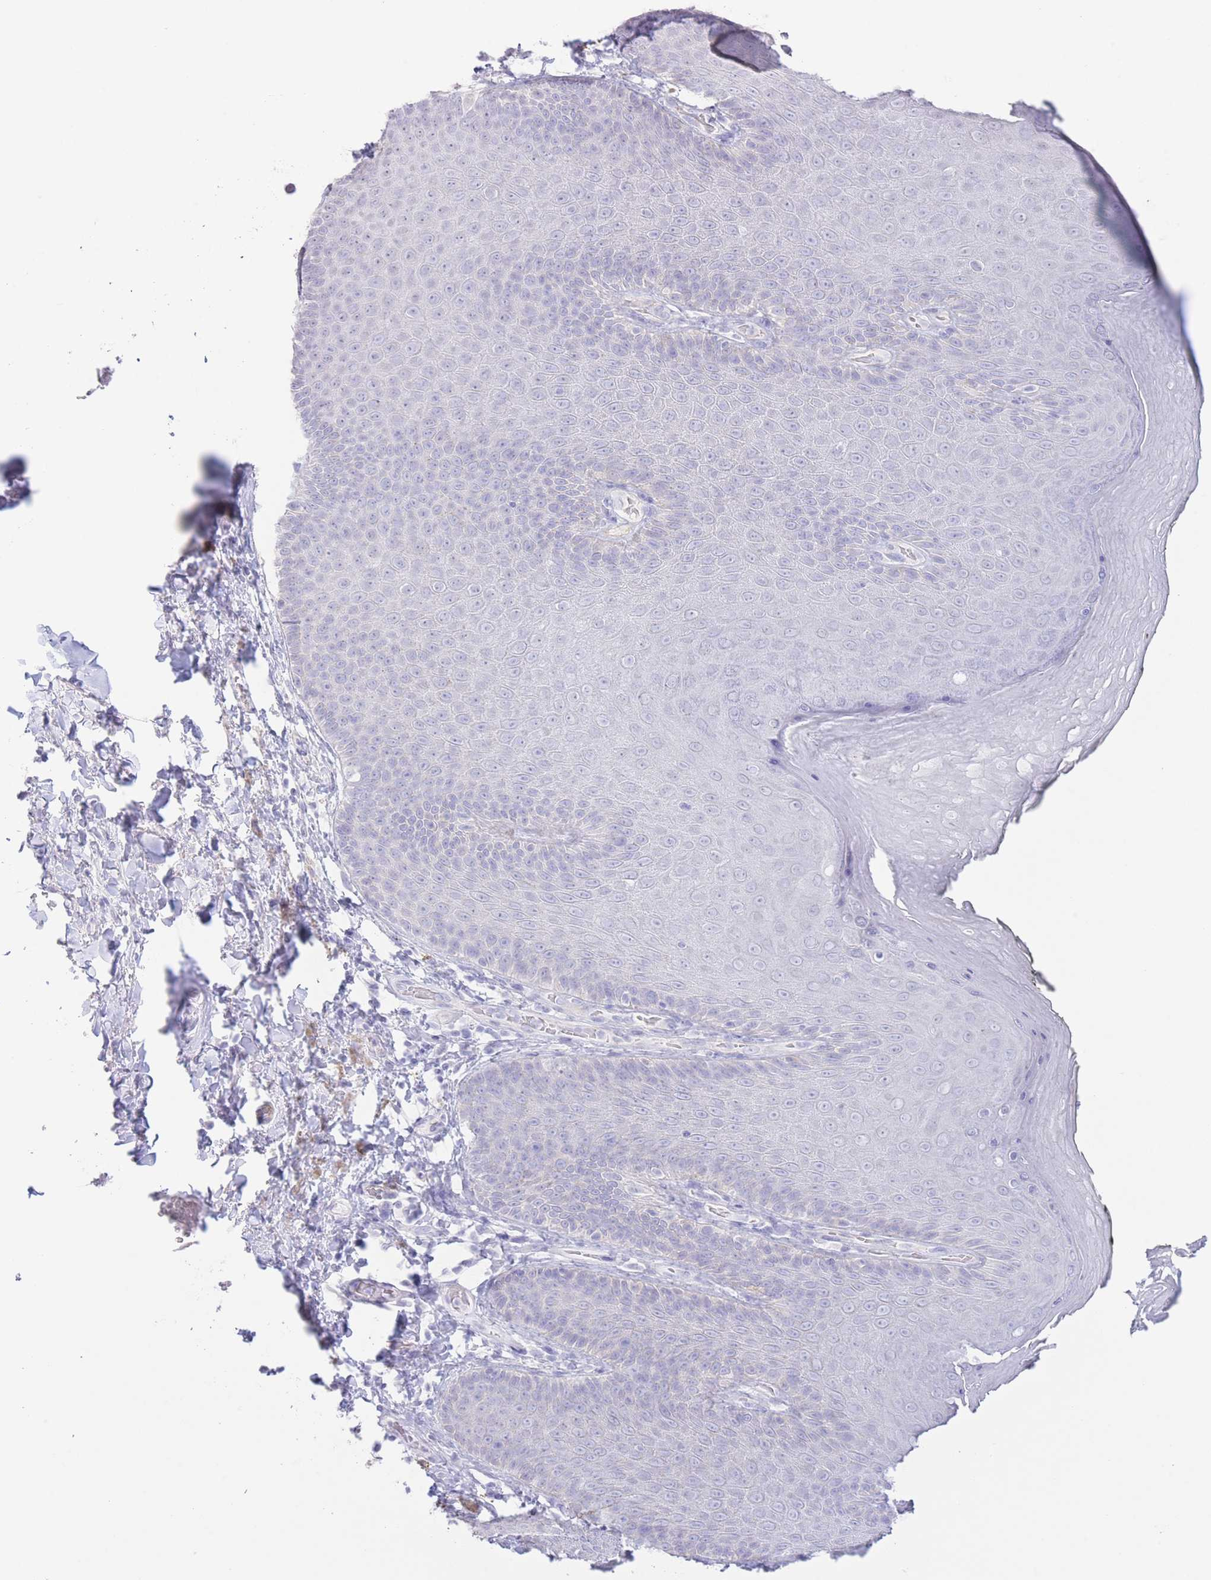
{"staining": {"intensity": "weak", "quantity": "<25%", "location": "cytoplasmic/membranous"}, "tissue": "skin", "cell_type": "Epidermal cells", "image_type": "normal", "snomed": [{"axis": "morphology", "description": "Normal tissue, NOS"}, {"axis": "topography", "description": "Anal"}, {"axis": "topography", "description": "Peripheral nerve tissue"}], "caption": "Immunohistochemical staining of unremarkable skin shows no significant expression in epidermal cells.", "gene": "PKLR", "patient": {"sex": "male", "age": 53}}